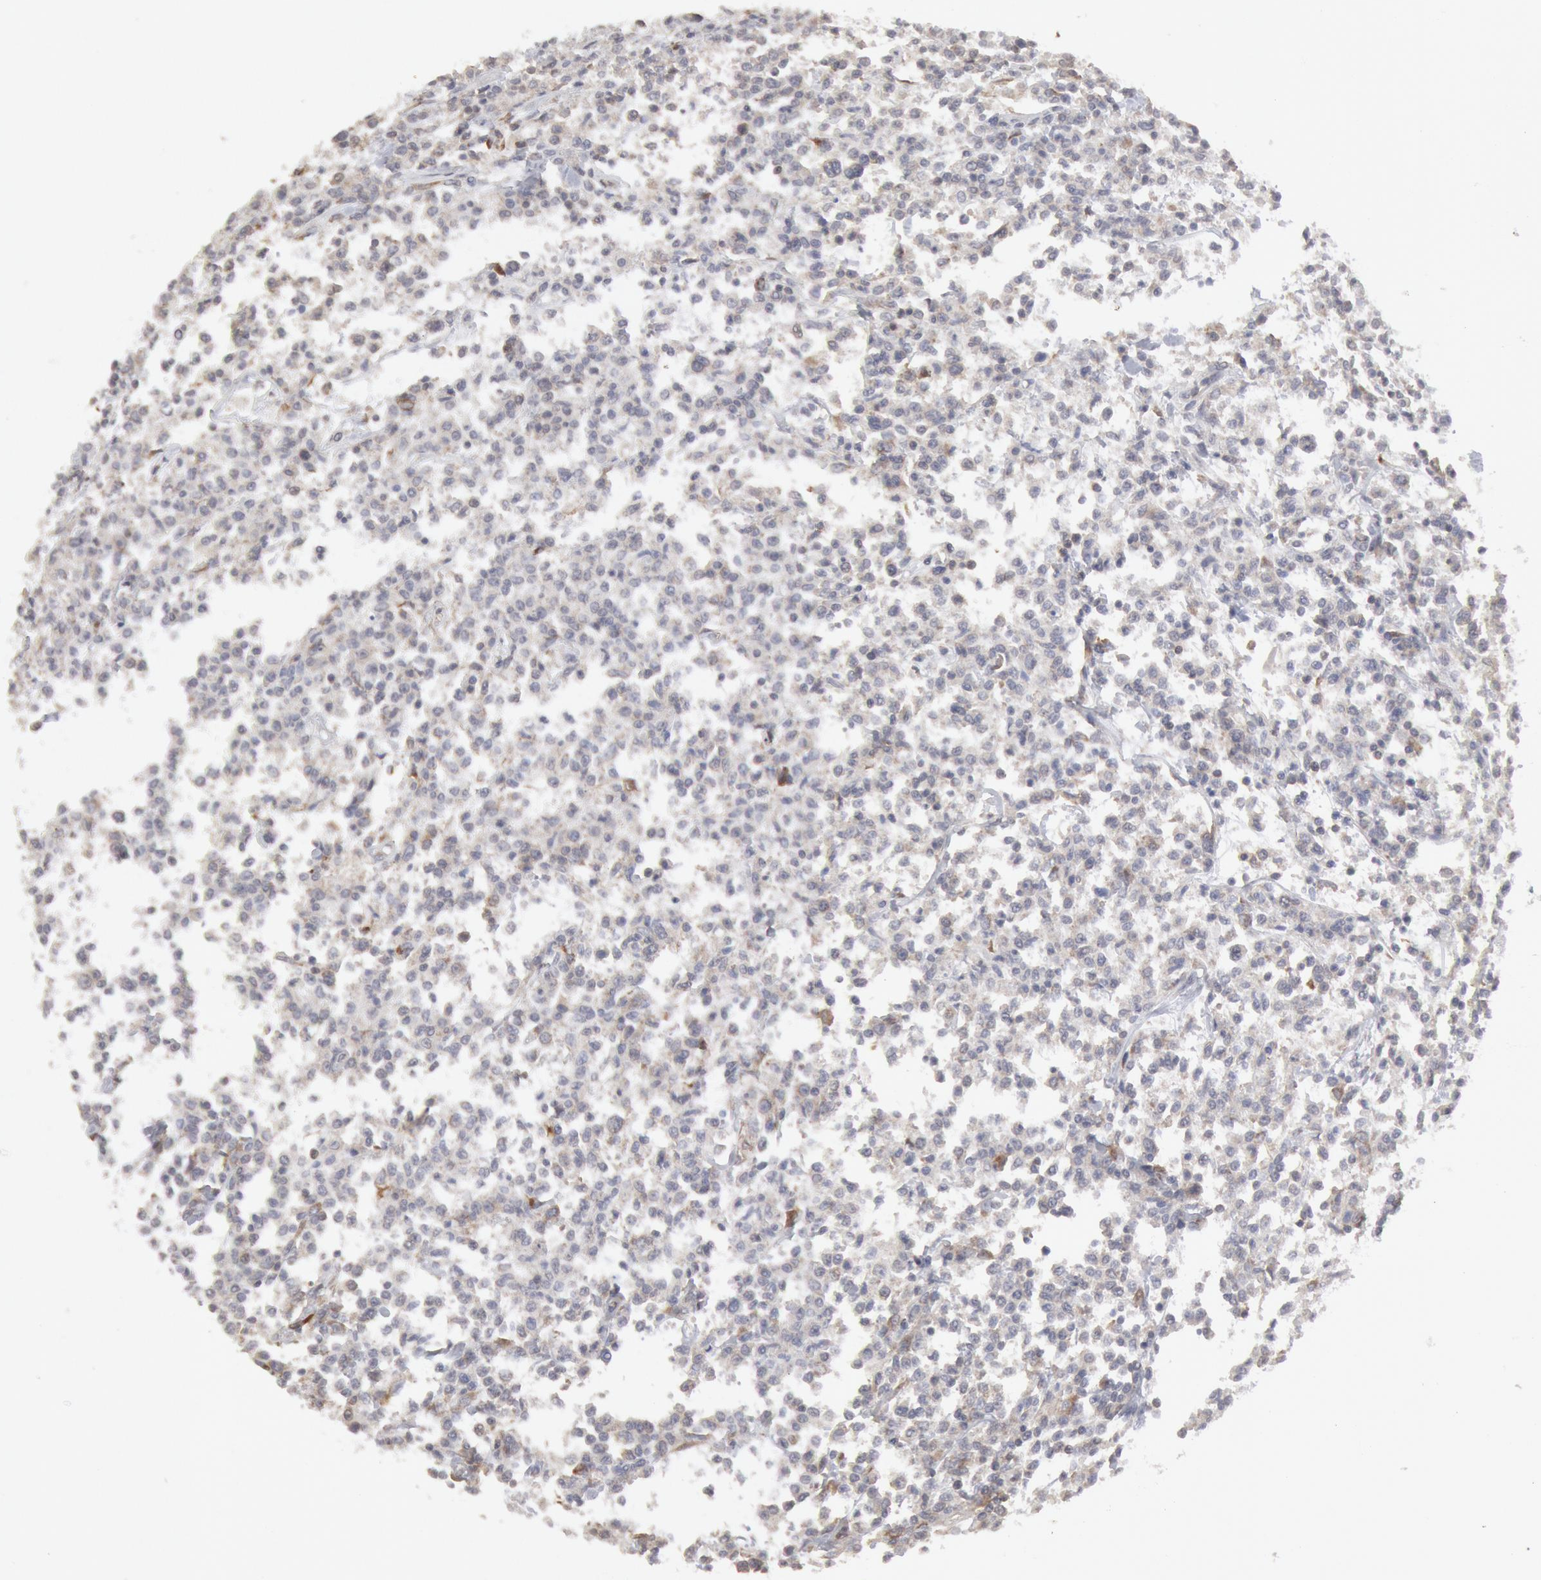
{"staining": {"intensity": "negative", "quantity": "none", "location": "none"}, "tissue": "lymphoma", "cell_type": "Tumor cells", "image_type": "cancer", "snomed": [{"axis": "morphology", "description": "Malignant lymphoma, non-Hodgkin's type, Low grade"}, {"axis": "topography", "description": "Small intestine"}], "caption": "The immunohistochemistry (IHC) histopathology image has no significant positivity in tumor cells of lymphoma tissue.", "gene": "OSBPL8", "patient": {"sex": "female", "age": 59}}